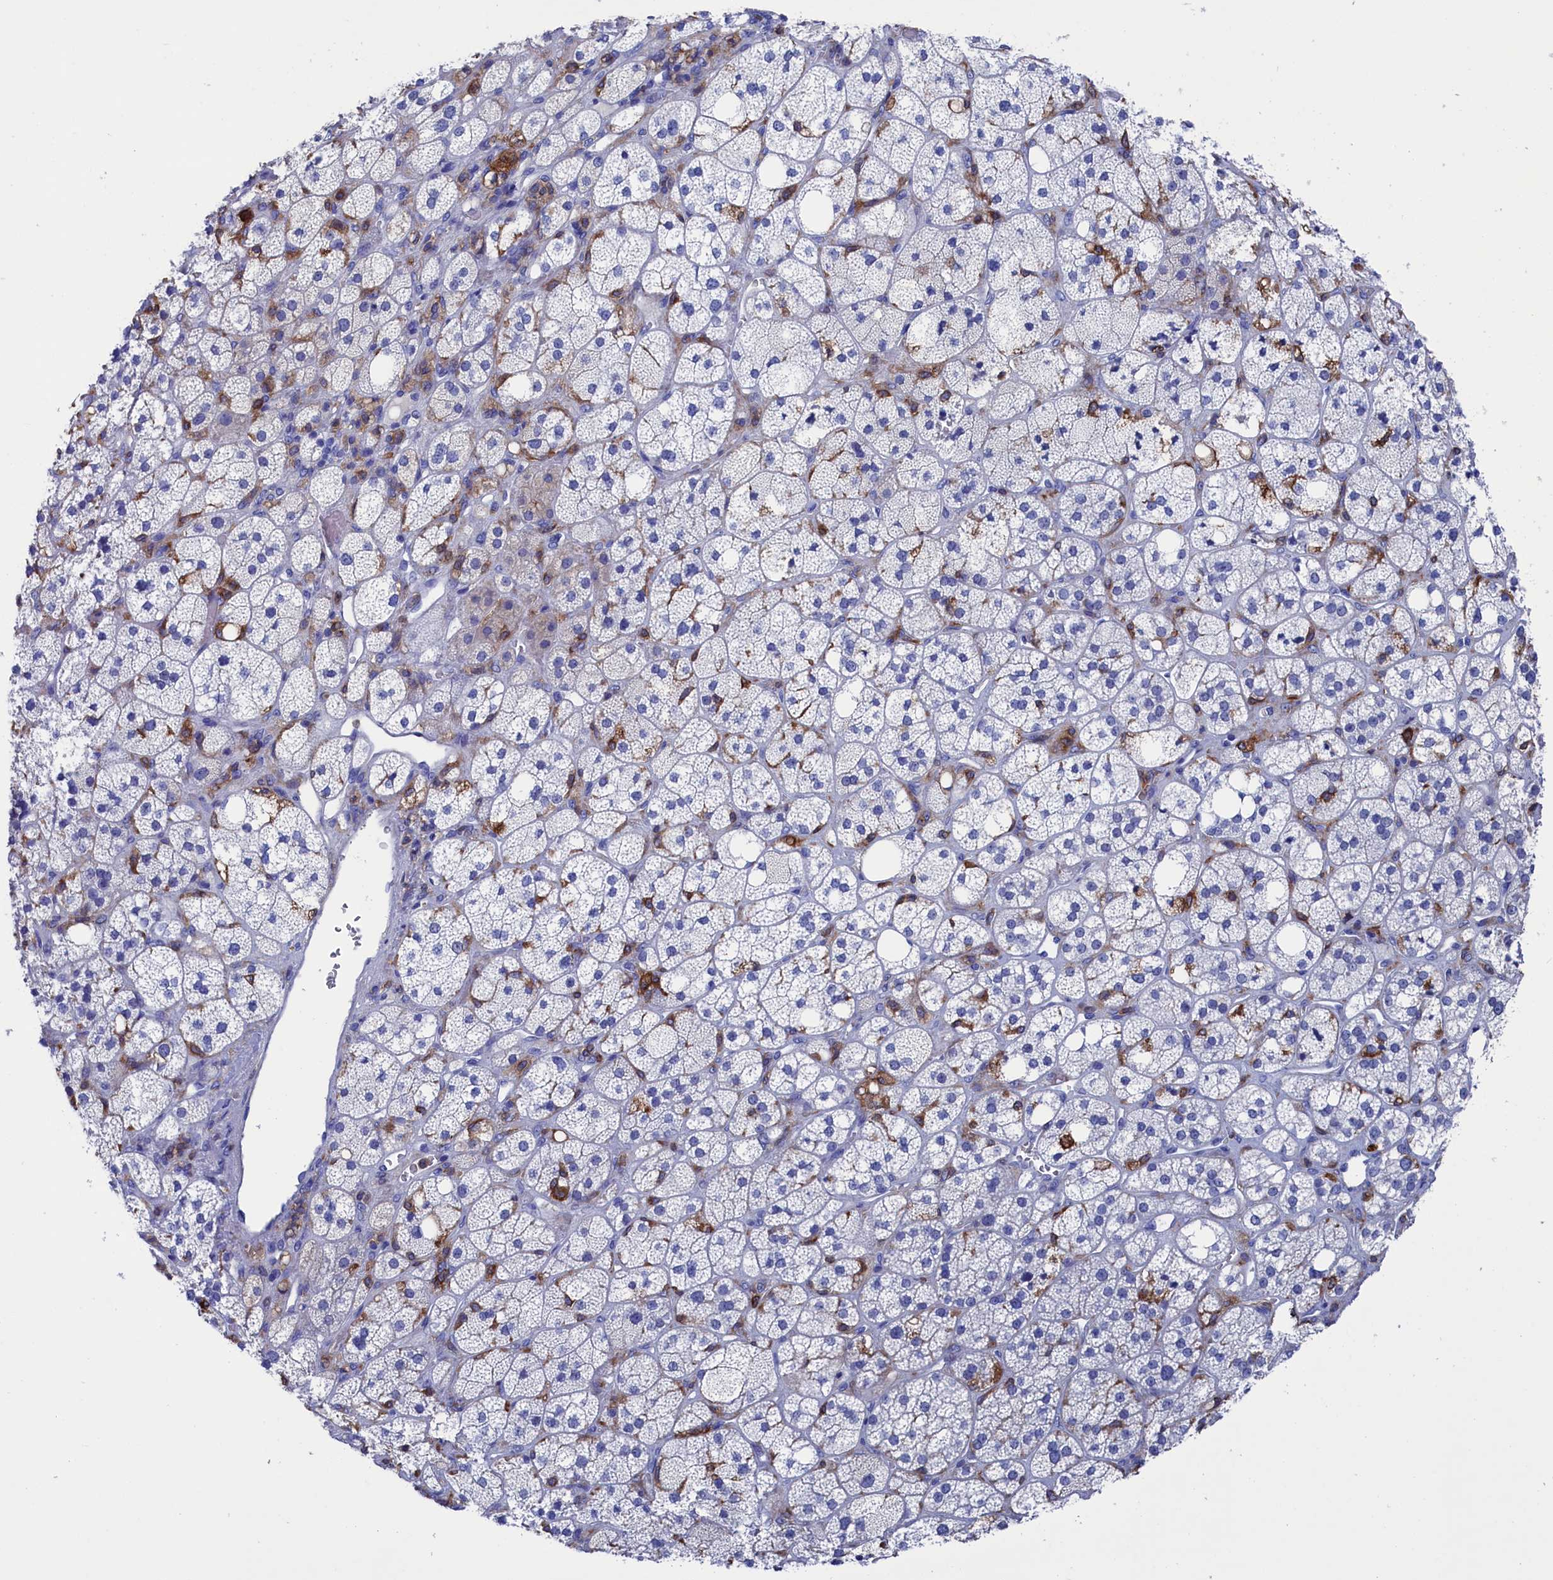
{"staining": {"intensity": "moderate", "quantity": "<25%", "location": "cytoplasmic/membranous"}, "tissue": "adrenal gland", "cell_type": "Glandular cells", "image_type": "normal", "snomed": [{"axis": "morphology", "description": "Normal tissue, NOS"}, {"axis": "topography", "description": "Adrenal gland"}], "caption": "A brown stain shows moderate cytoplasmic/membranous expression of a protein in glandular cells of benign human adrenal gland.", "gene": "TYROBP", "patient": {"sex": "male", "age": 61}}